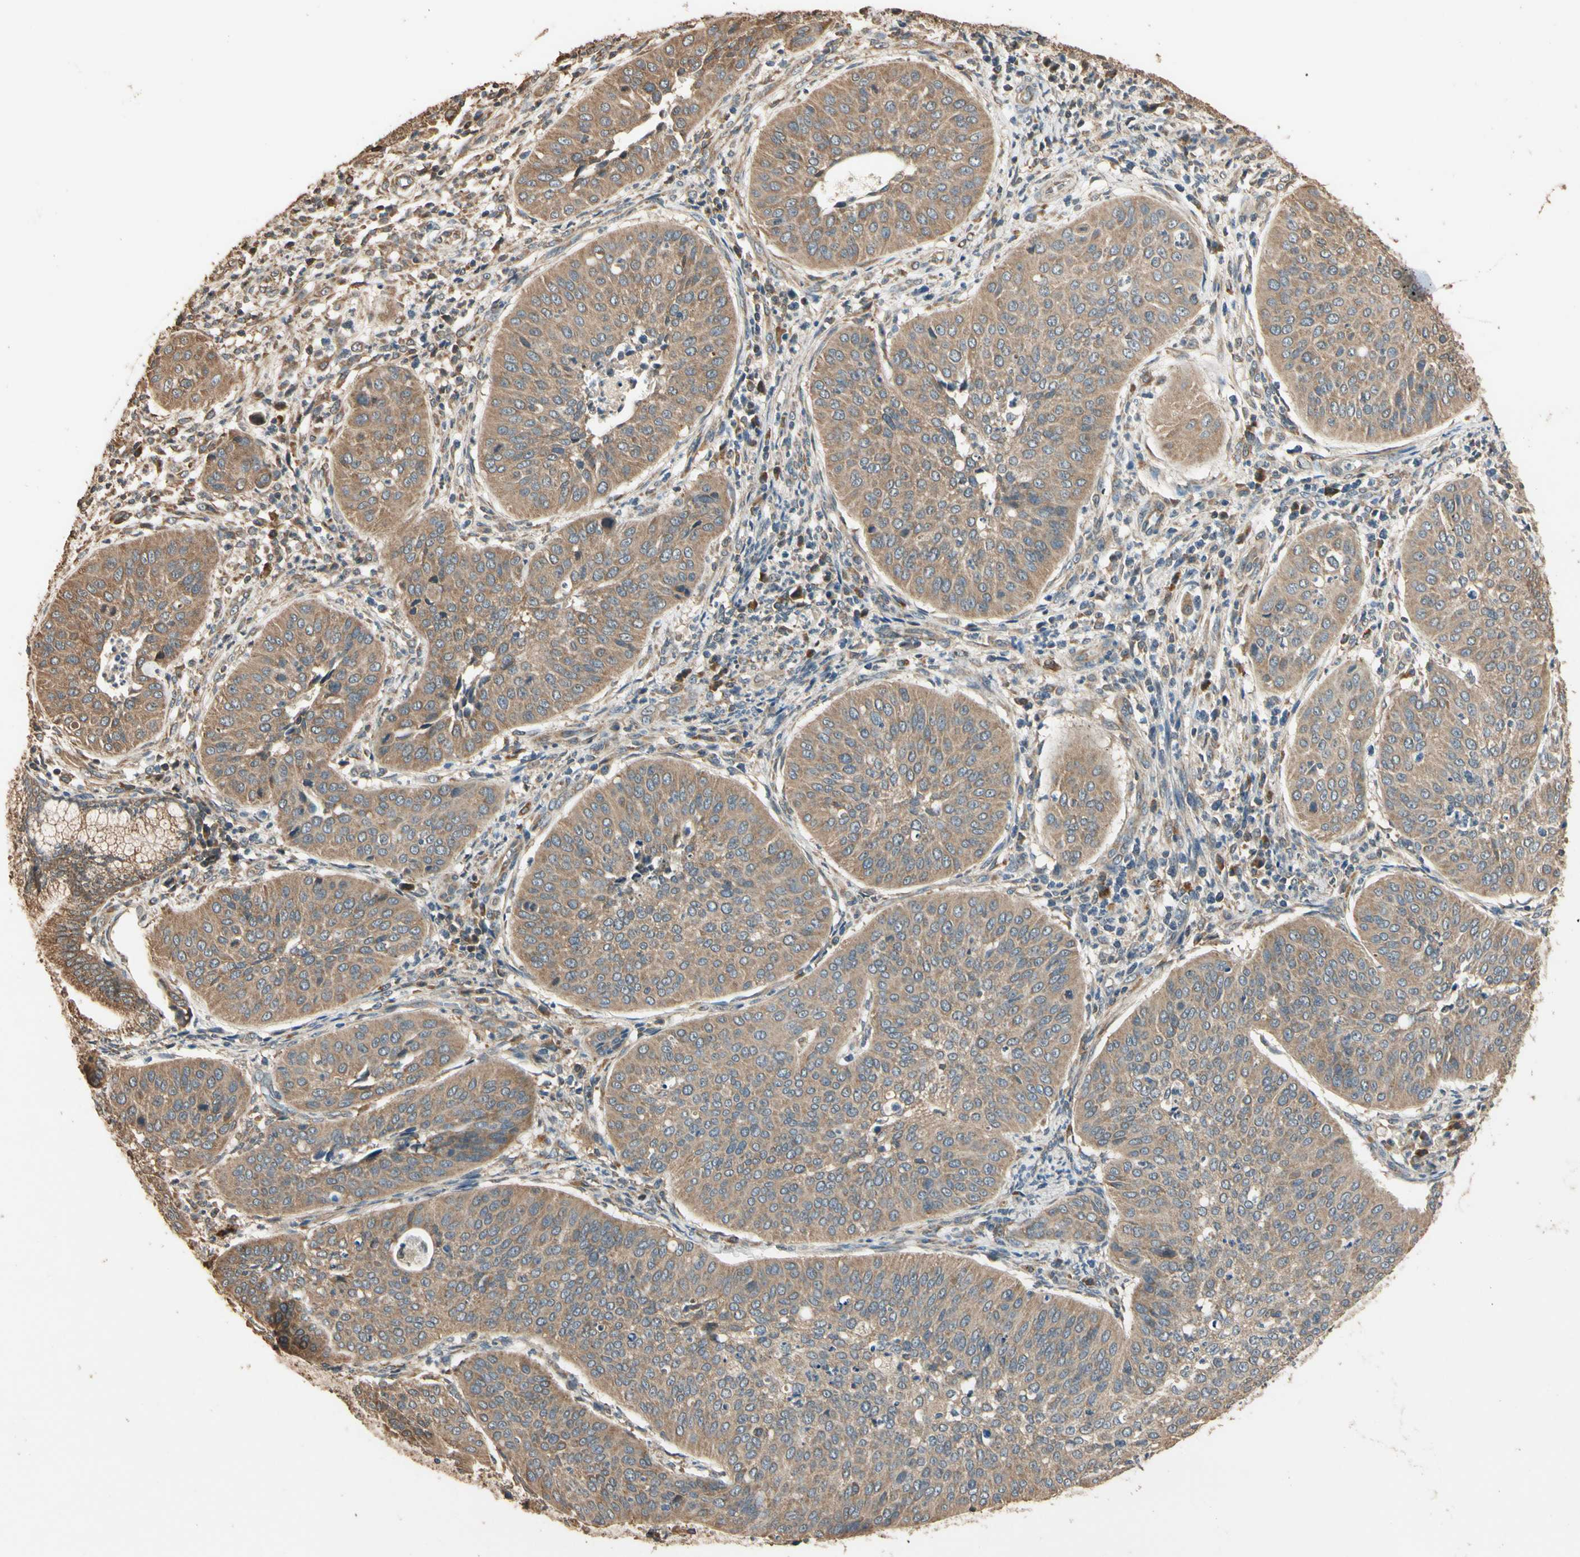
{"staining": {"intensity": "moderate", "quantity": ">75%", "location": "cytoplasmic/membranous"}, "tissue": "cervical cancer", "cell_type": "Tumor cells", "image_type": "cancer", "snomed": [{"axis": "morphology", "description": "Normal tissue, NOS"}, {"axis": "morphology", "description": "Squamous cell carcinoma, NOS"}, {"axis": "topography", "description": "Cervix"}], "caption": "A high-resolution histopathology image shows IHC staining of cervical cancer, which reveals moderate cytoplasmic/membranous expression in approximately >75% of tumor cells.", "gene": "STX18", "patient": {"sex": "female", "age": 39}}